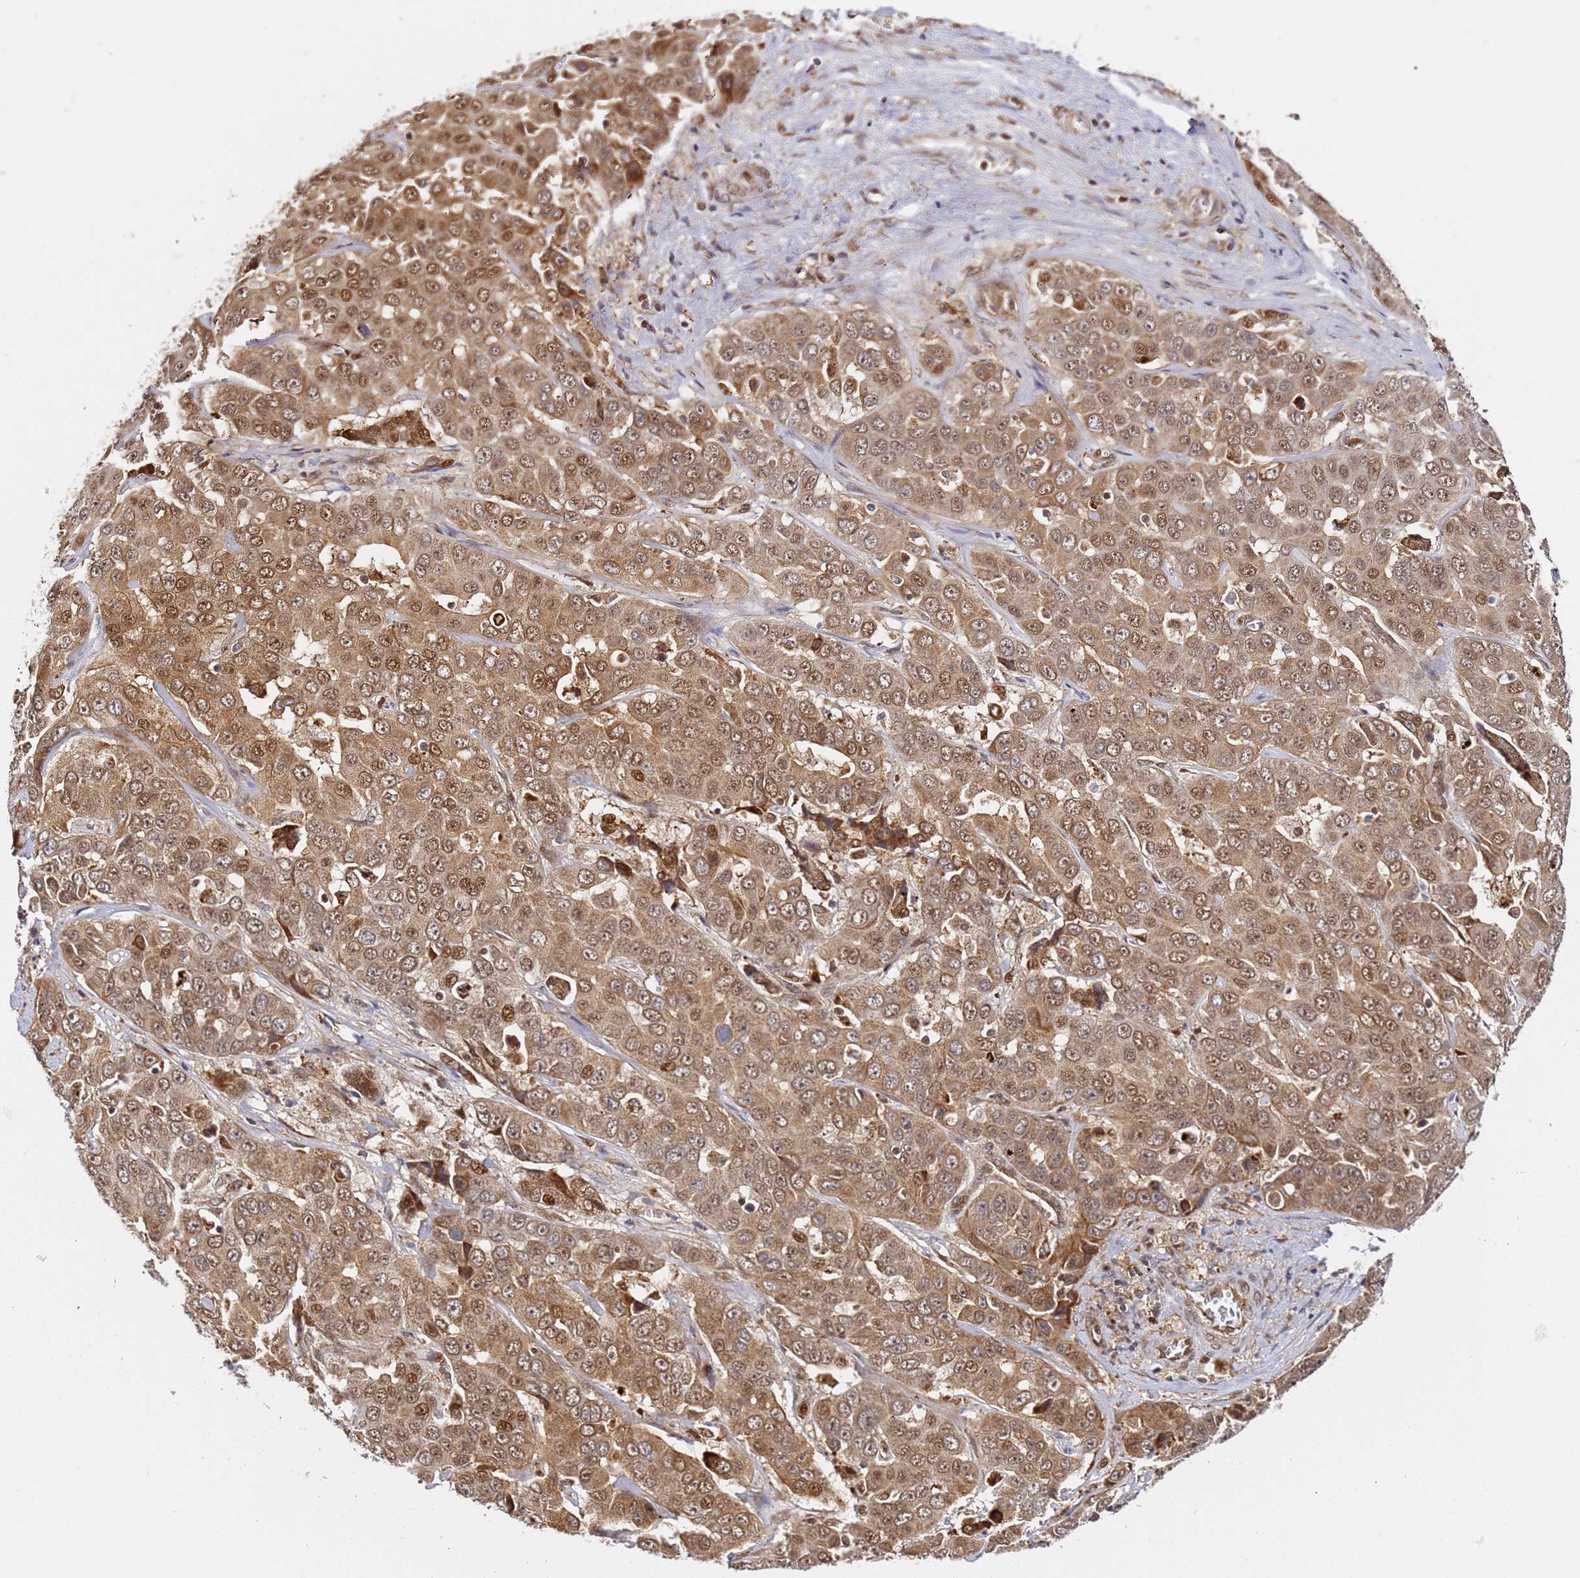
{"staining": {"intensity": "moderate", "quantity": ">75%", "location": "cytoplasmic/membranous,nuclear"}, "tissue": "liver cancer", "cell_type": "Tumor cells", "image_type": "cancer", "snomed": [{"axis": "morphology", "description": "Cholangiocarcinoma"}, {"axis": "topography", "description": "Liver"}], "caption": "This is an image of IHC staining of liver cancer, which shows moderate staining in the cytoplasmic/membranous and nuclear of tumor cells.", "gene": "SMOX", "patient": {"sex": "female", "age": 52}}